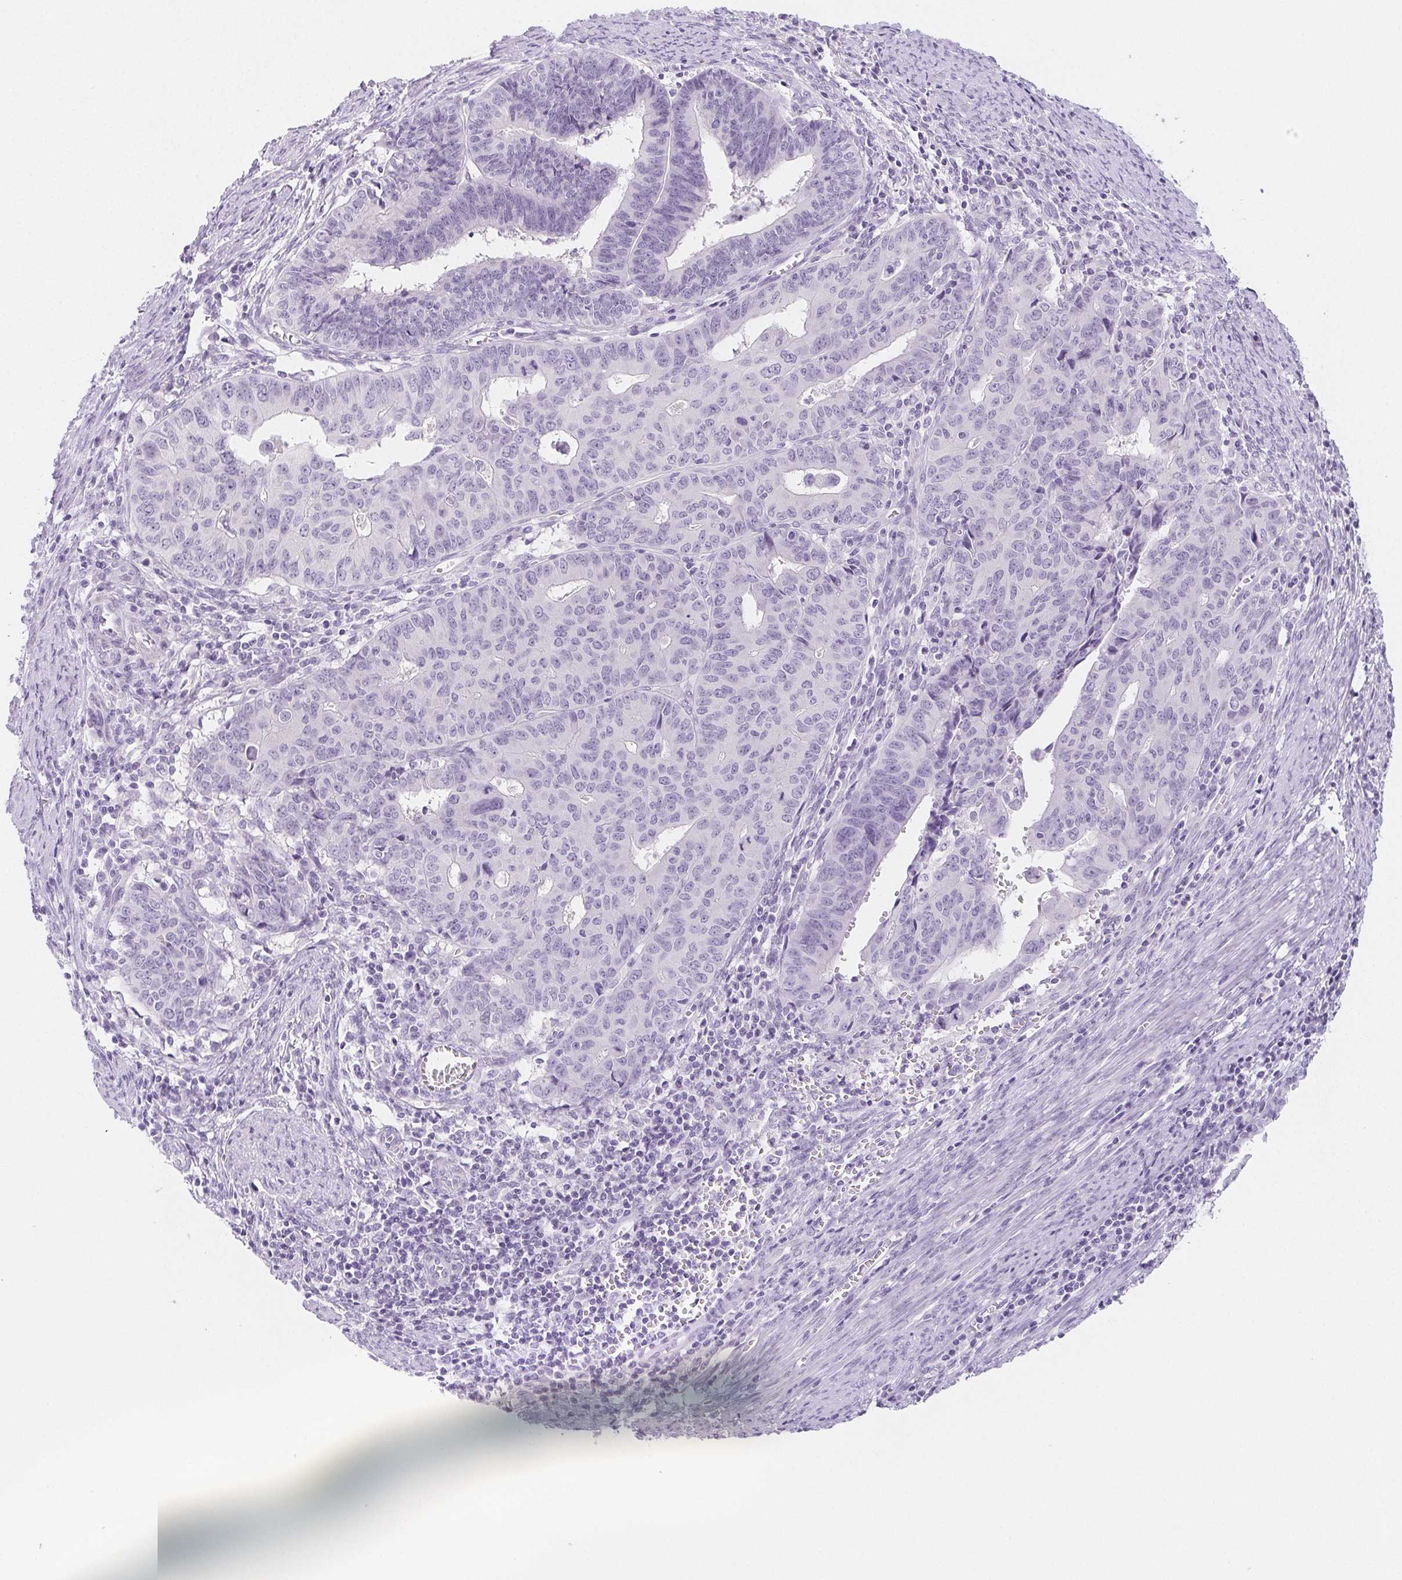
{"staining": {"intensity": "negative", "quantity": "none", "location": "none"}, "tissue": "endometrial cancer", "cell_type": "Tumor cells", "image_type": "cancer", "snomed": [{"axis": "morphology", "description": "Adenocarcinoma, NOS"}, {"axis": "topography", "description": "Endometrium"}], "caption": "A micrograph of endometrial cancer (adenocarcinoma) stained for a protein displays no brown staining in tumor cells.", "gene": "ZBBX", "patient": {"sex": "female", "age": 65}}